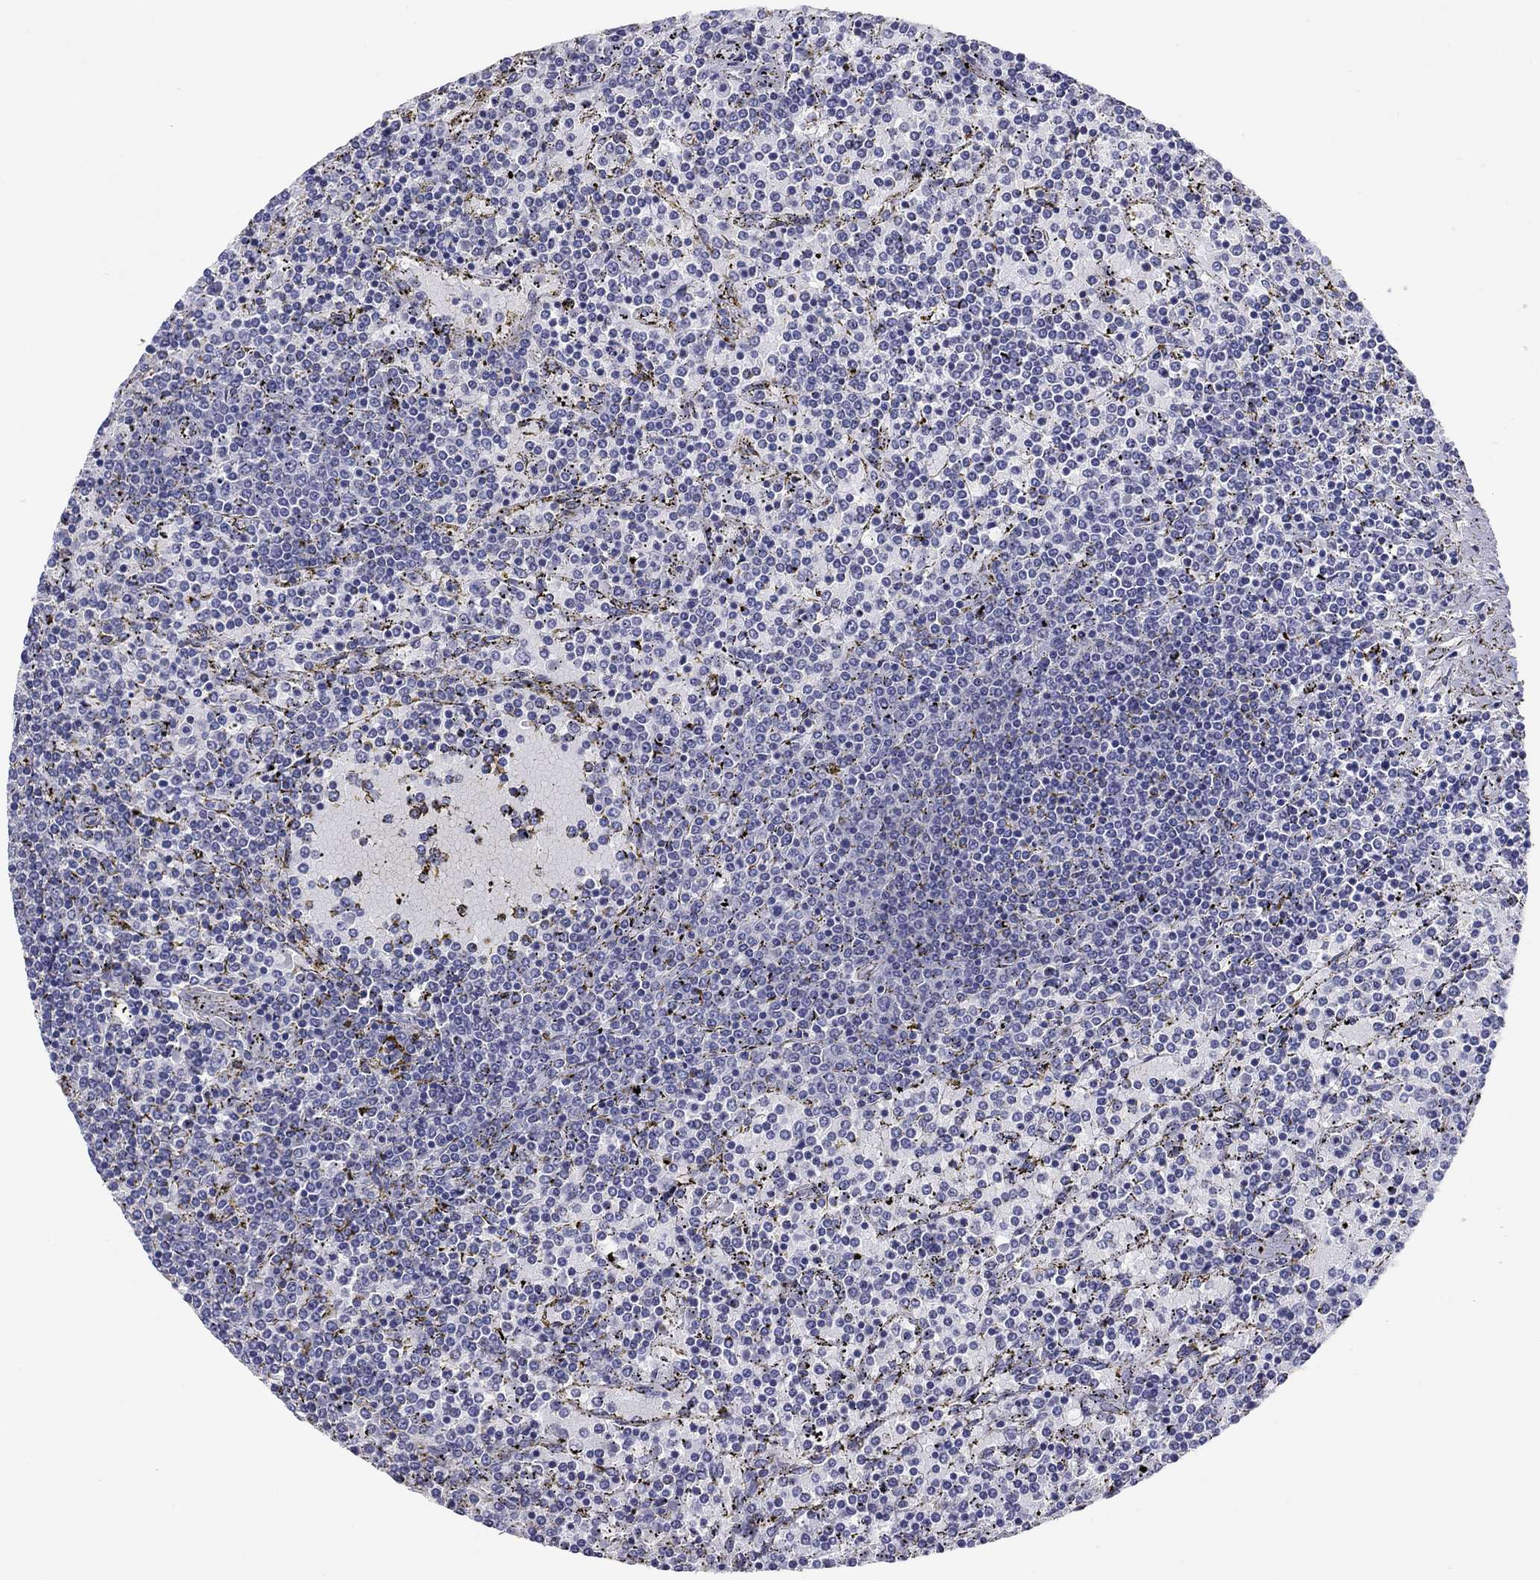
{"staining": {"intensity": "negative", "quantity": "none", "location": "none"}, "tissue": "lymphoma", "cell_type": "Tumor cells", "image_type": "cancer", "snomed": [{"axis": "morphology", "description": "Malignant lymphoma, non-Hodgkin's type, Low grade"}, {"axis": "topography", "description": "Spleen"}], "caption": "Lymphoma stained for a protein using immunohistochemistry reveals no expression tumor cells.", "gene": "HAO1", "patient": {"sex": "female", "age": 77}}